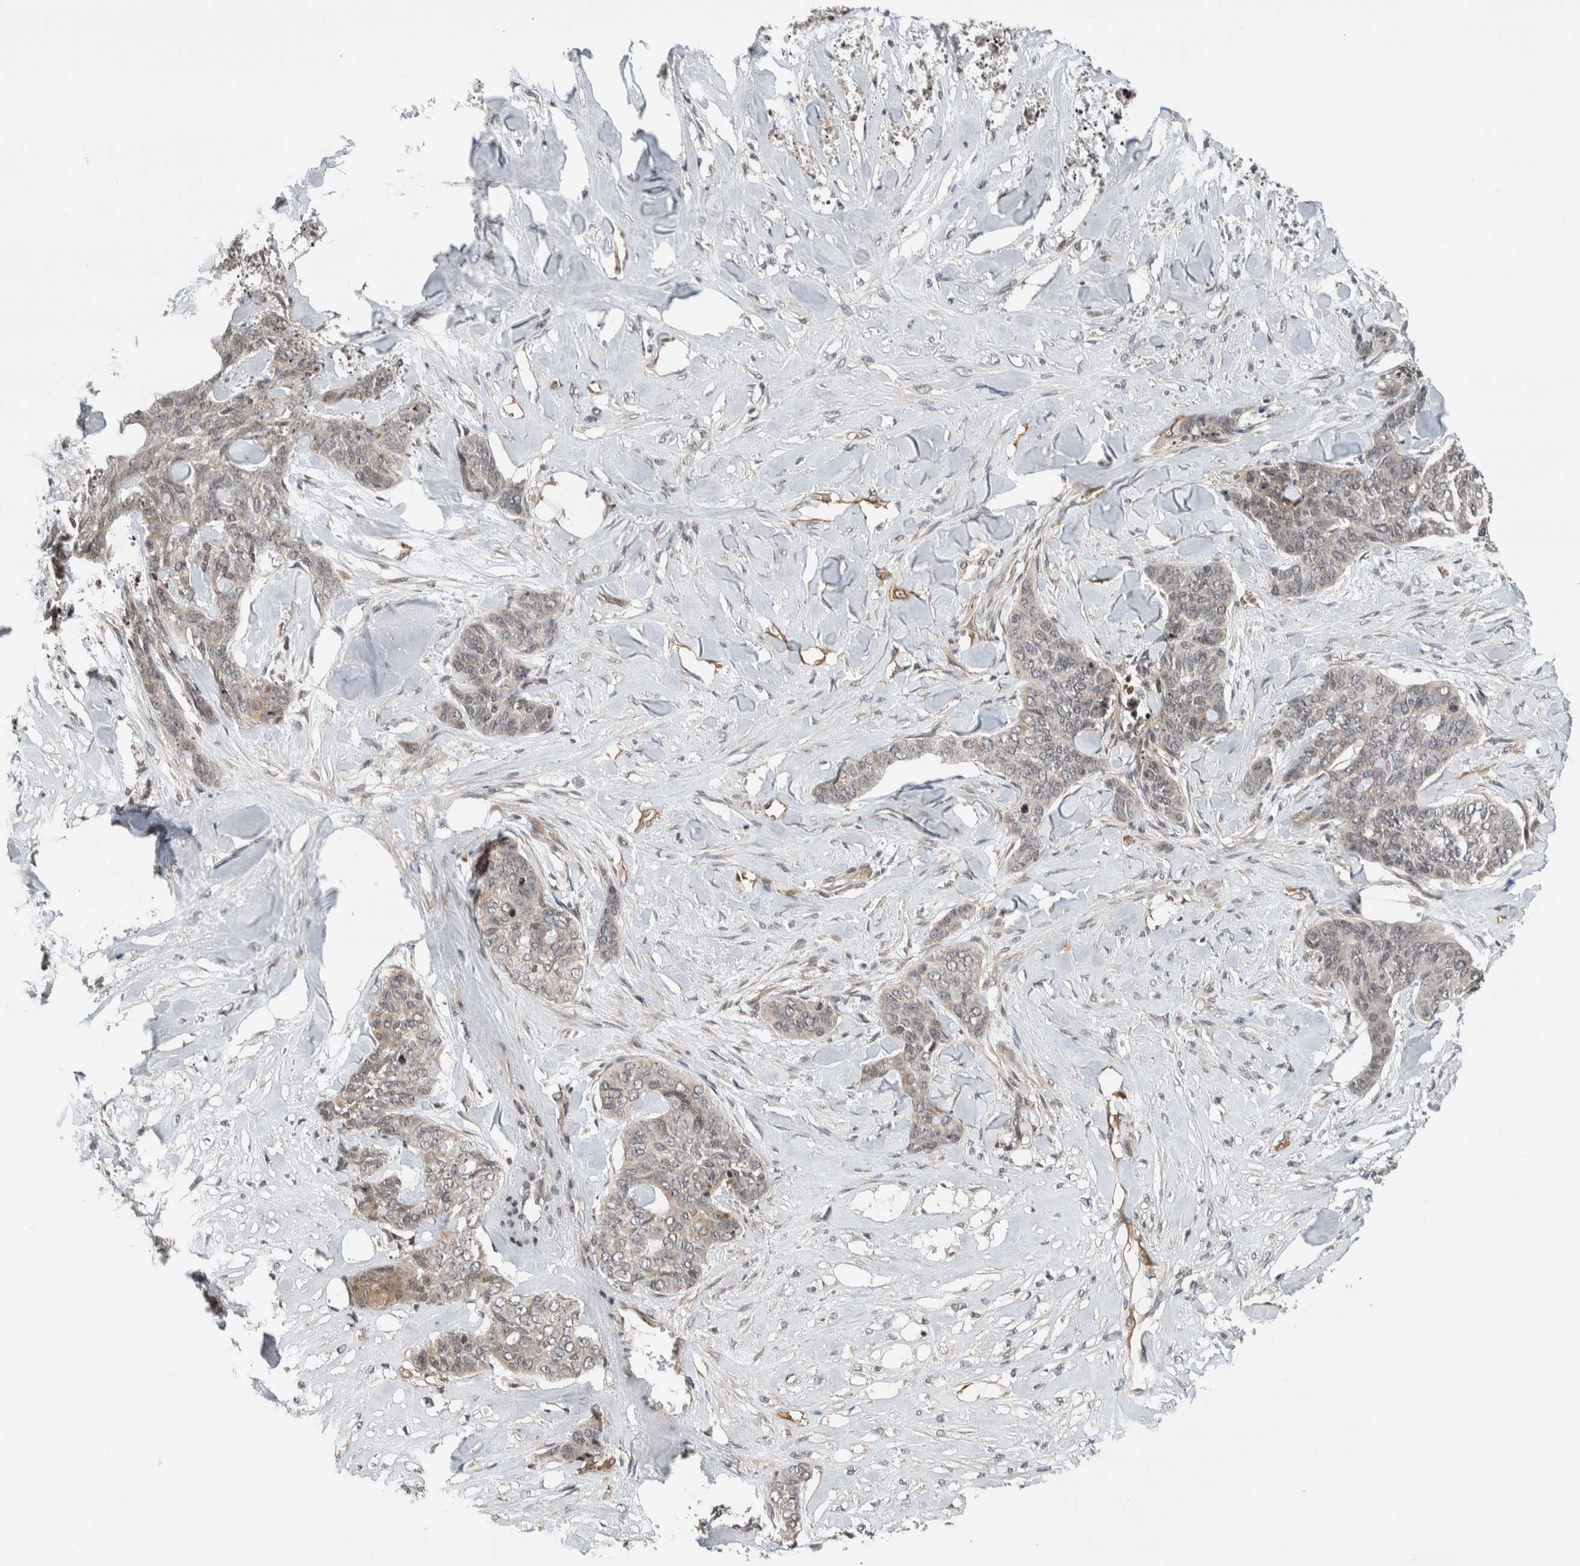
{"staining": {"intensity": "weak", "quantity": "25%-75%", "location": "cytoplasmic/membranous"}, "tissue": "skin cancer", "cell_type": "Tumor cells", "image_type": "cancer", "snomed": [{"axis": "morphology", "description": "Basal cell carcinoma"}, {"axis": "topography", "description": "Skin"}], "caption": "Protein expression analysis of human basal cell carcinoma (skin) reveals weak cytoplasmic/membranous positivity in approximately 25%-75% of tumor cells. The protein of interest is shown in brown color, while the nuclei are stained blue.", "gene": "NPLOC4", "patient": {"sex": "female", "age": 64}}